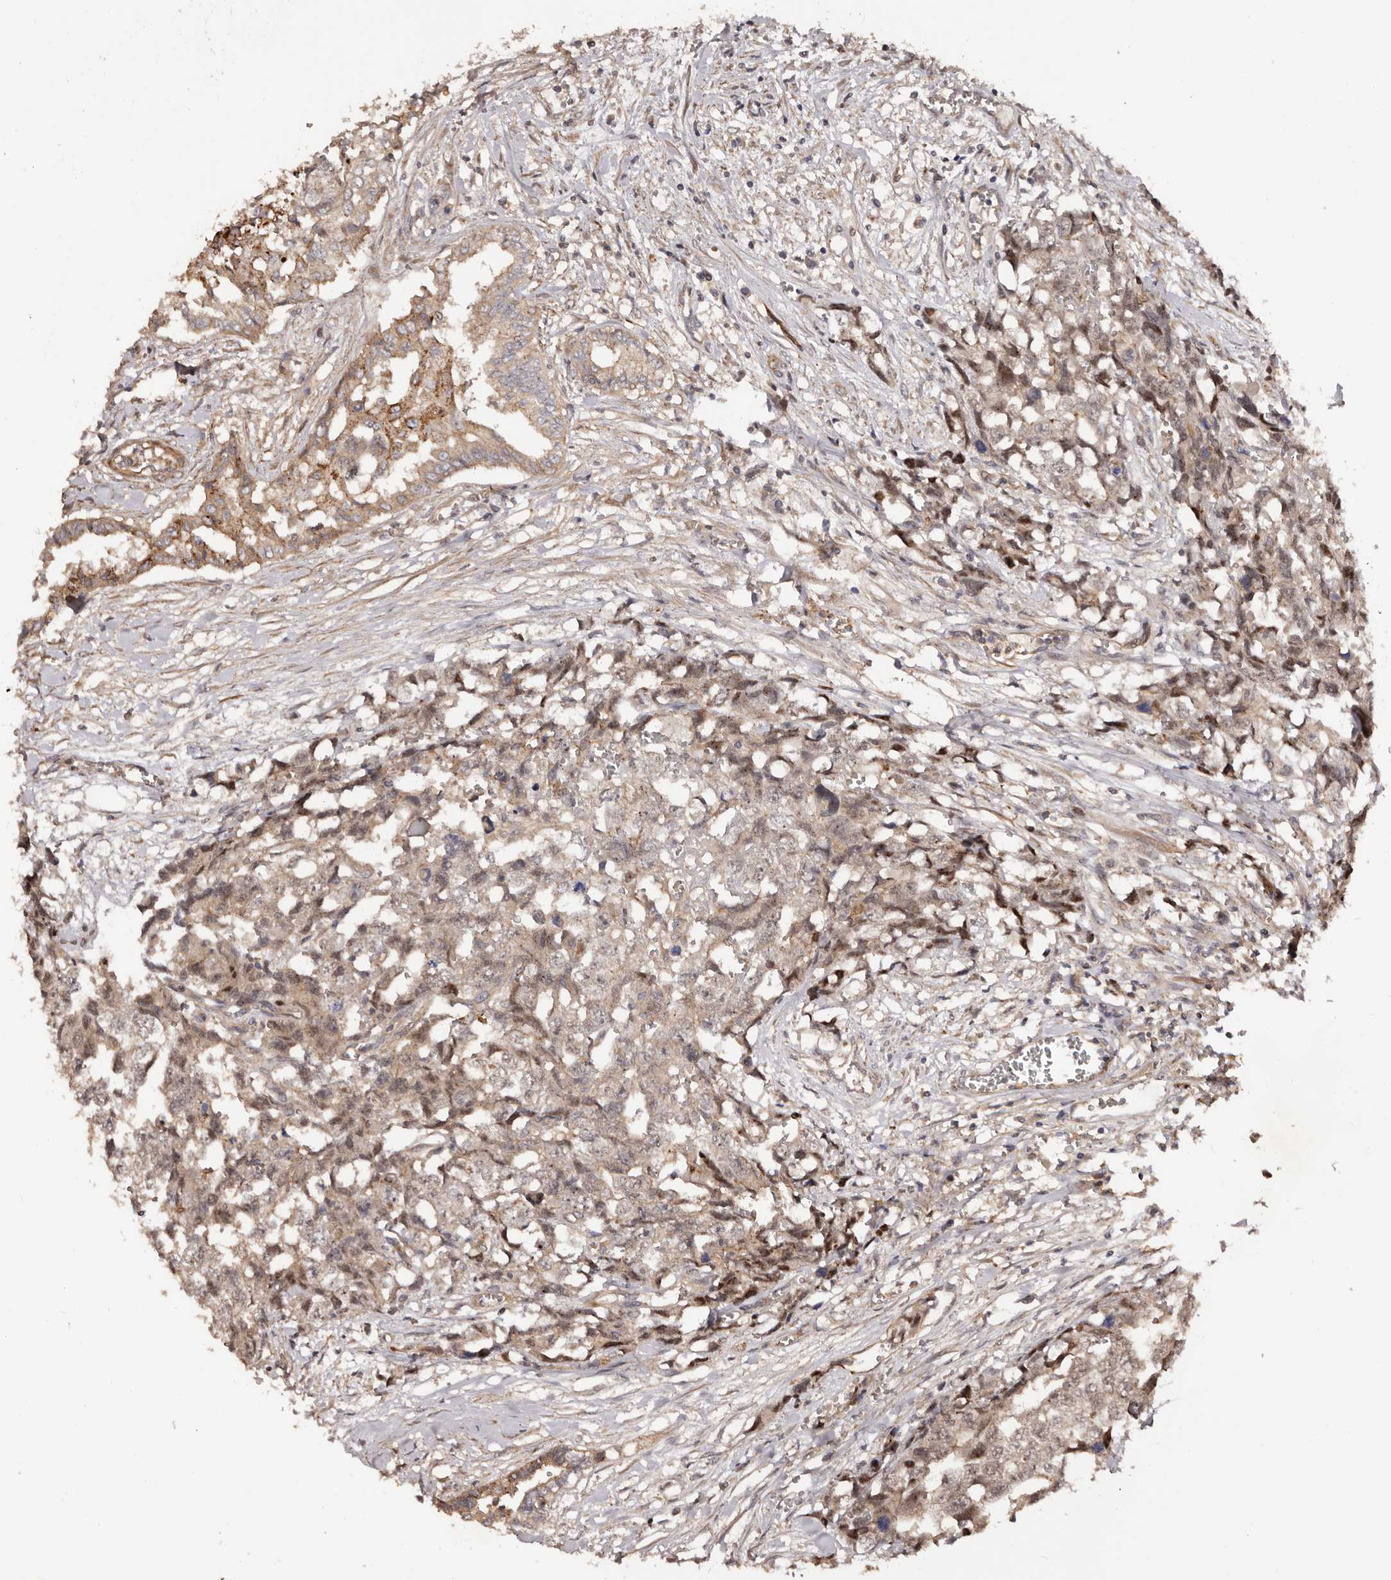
{"staining": {"intensity": "weak", "quantity": ">75%", "location": "cytoplasmic/membranous"}, "tissue": "testis cancer", "cell_type": "Tumor cells", "image_type": "cancer", "snomed": [{"axis": "morphology", "description": "Carcinoma, Embryonal, NOS"}, {"axis": "topography", "description": "Testis"}], "caption": "Weak cytoplasmic/membranous protein expression is seen in about >75% of tumor cells in embryonal carcinoma (testis). Nuclei are stained in blue.", "gene": "GTPBP1", "patient": {"sex": "male", "age": 31}}